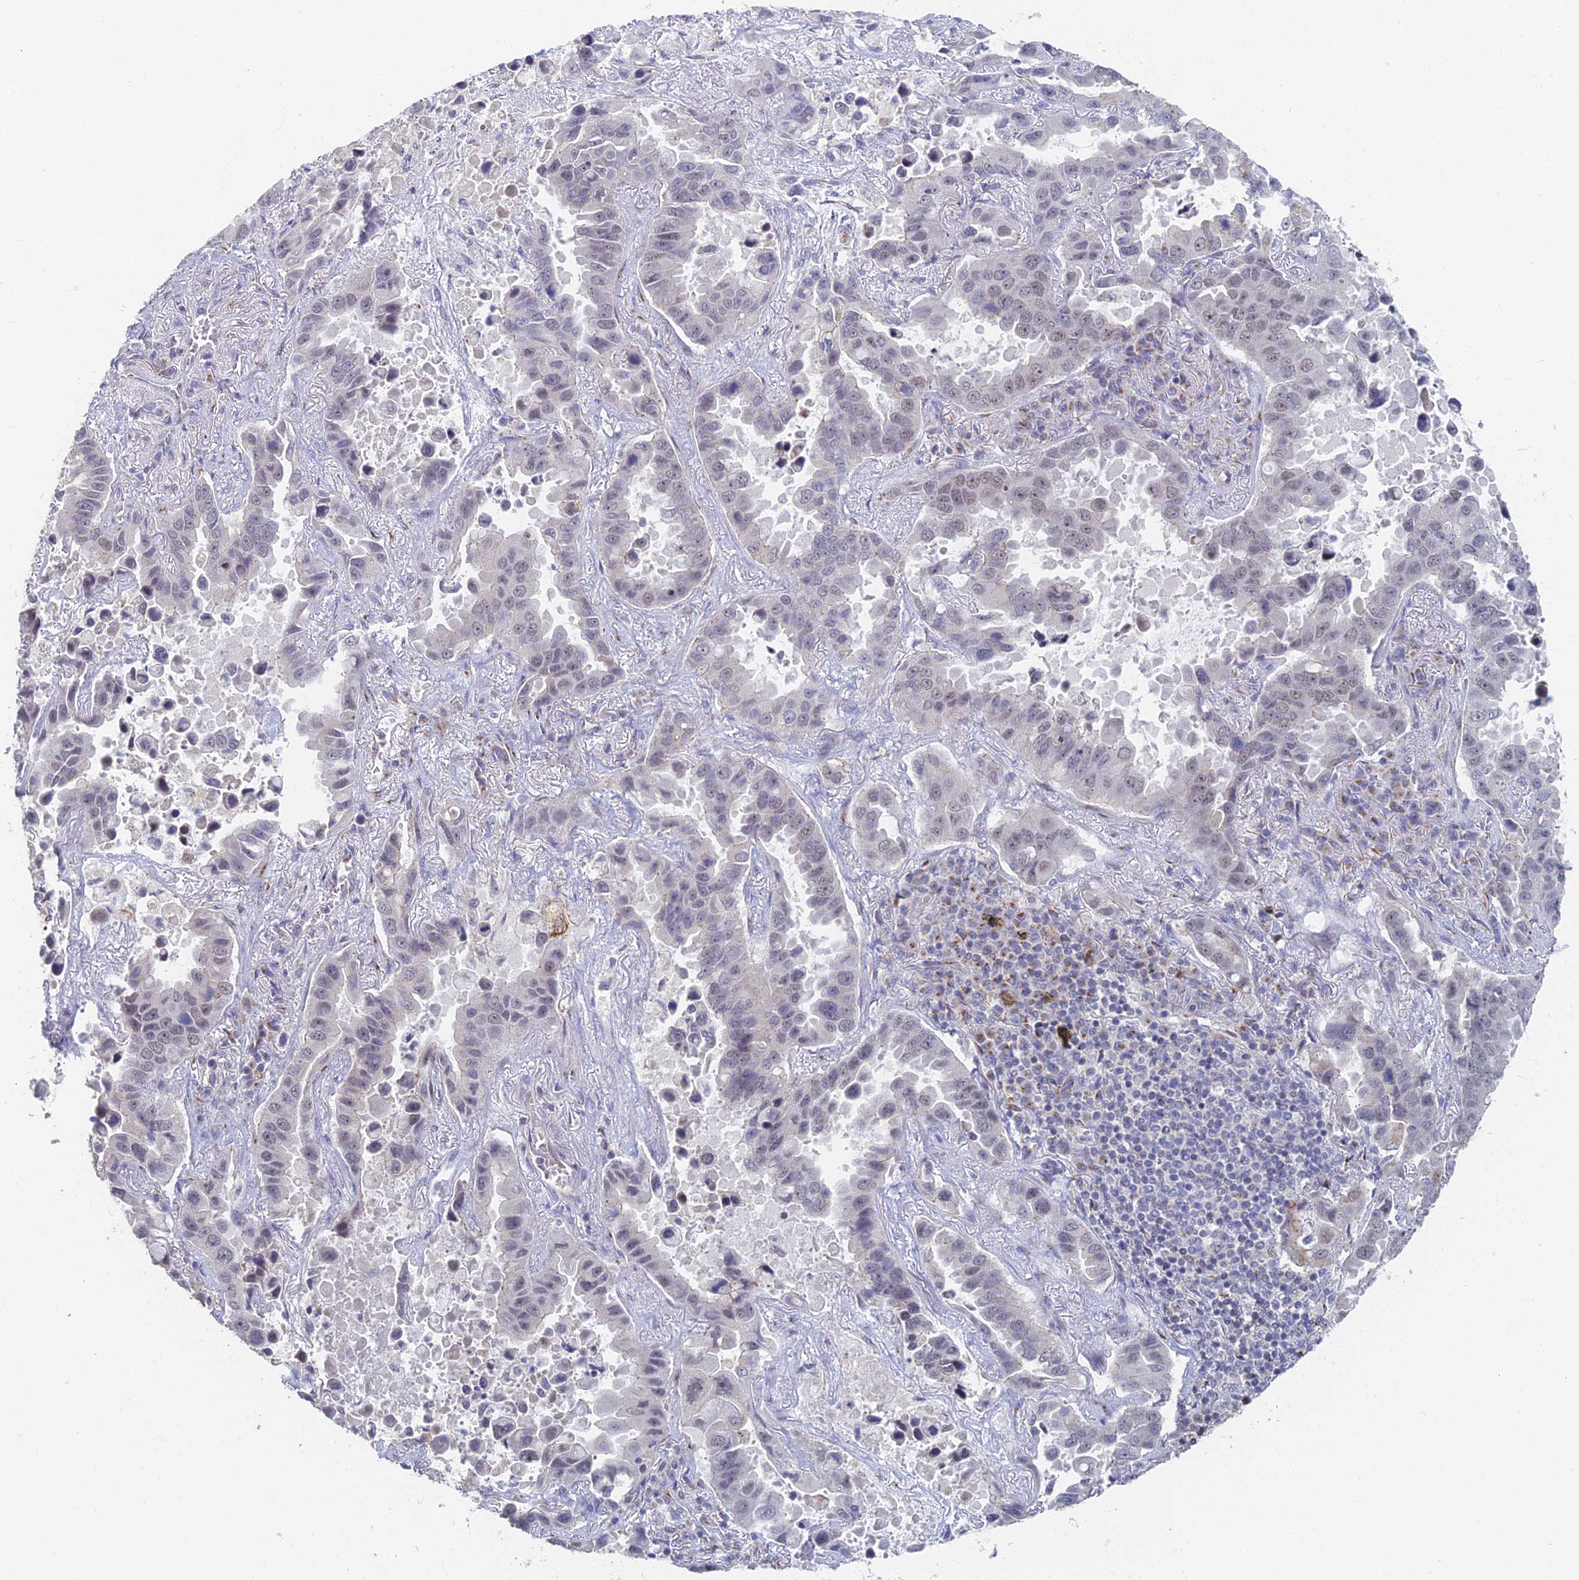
{"staining": {"intensity": "weak", "quantity": "<25%", "location": "nuclear"}, "tissue": "lung cancer", "cell_type": "Tumor cells", "image_type": "cancer", "snomed": [{"axis": "morphology", "description": "Adenocarcinoma, NOS"}, {"axis": "topography", "description": "Lung"}], "caption": "Human lung cancer stained for a protein using immunohistochemistry reveals no staining in tumor cells.", "gene": "GPATCH1", "patient": {"sex": "male", "age": 64}}